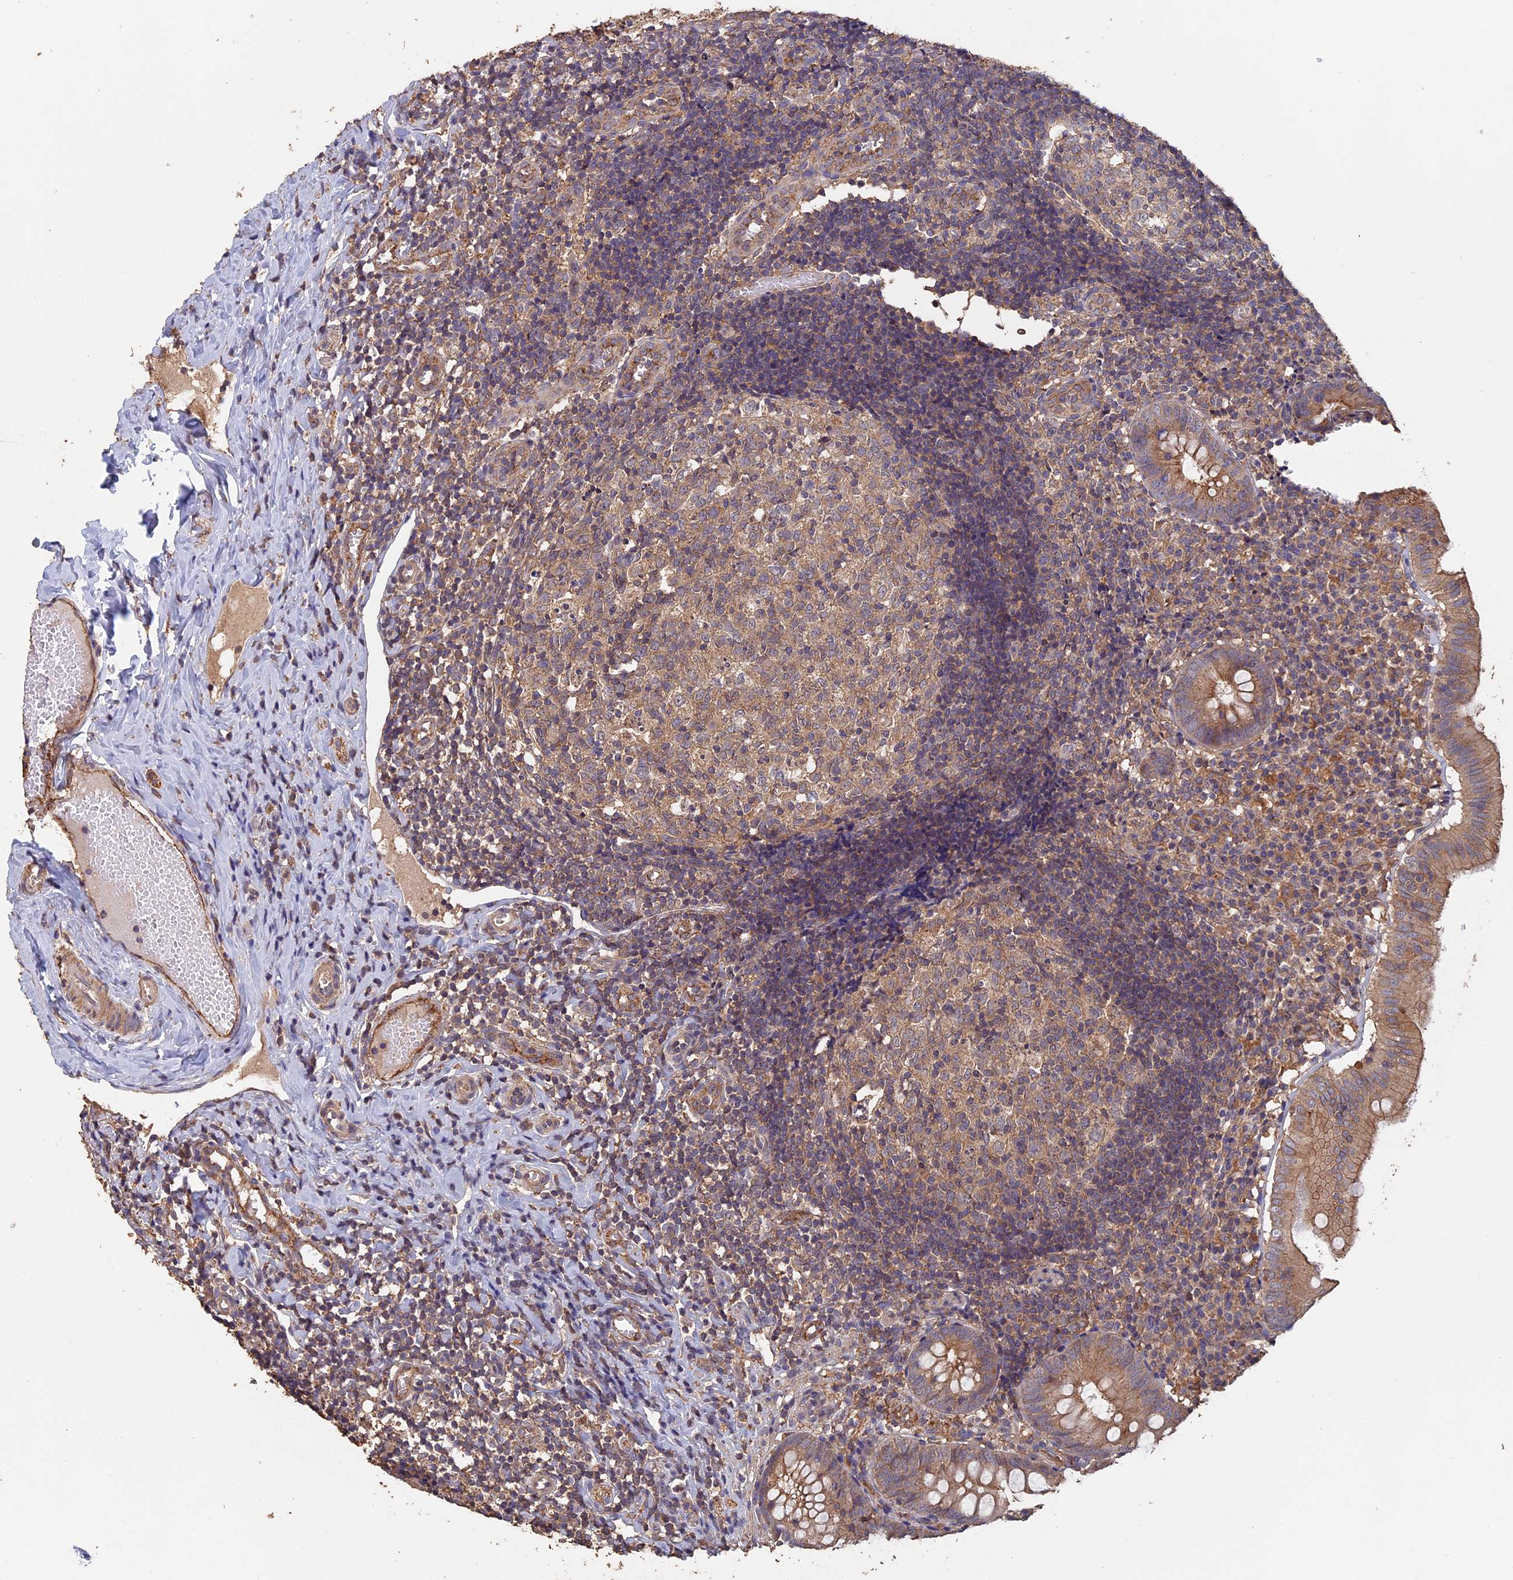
{"staining": {"intensity": "moderate", "quantity": ">75%", "location": "cytoplasmic/membranous"}, "tissue": "appendix", "cell_type": "Glandular cells", "image_type": "normal", "snomed": [{"axis": "morphology", "description": "Normal tissue, NOS"}, {"axis": "topography", "description": "Appendix"}], "caption": "Immunohistochemical staining of benign human appendix displays >75% levels of moderate cytoplasmic/membranous protein staining in about >75% of glandular cells.", "gene": "PIGQ", "patient": {"sex": "male", "age": 8}}